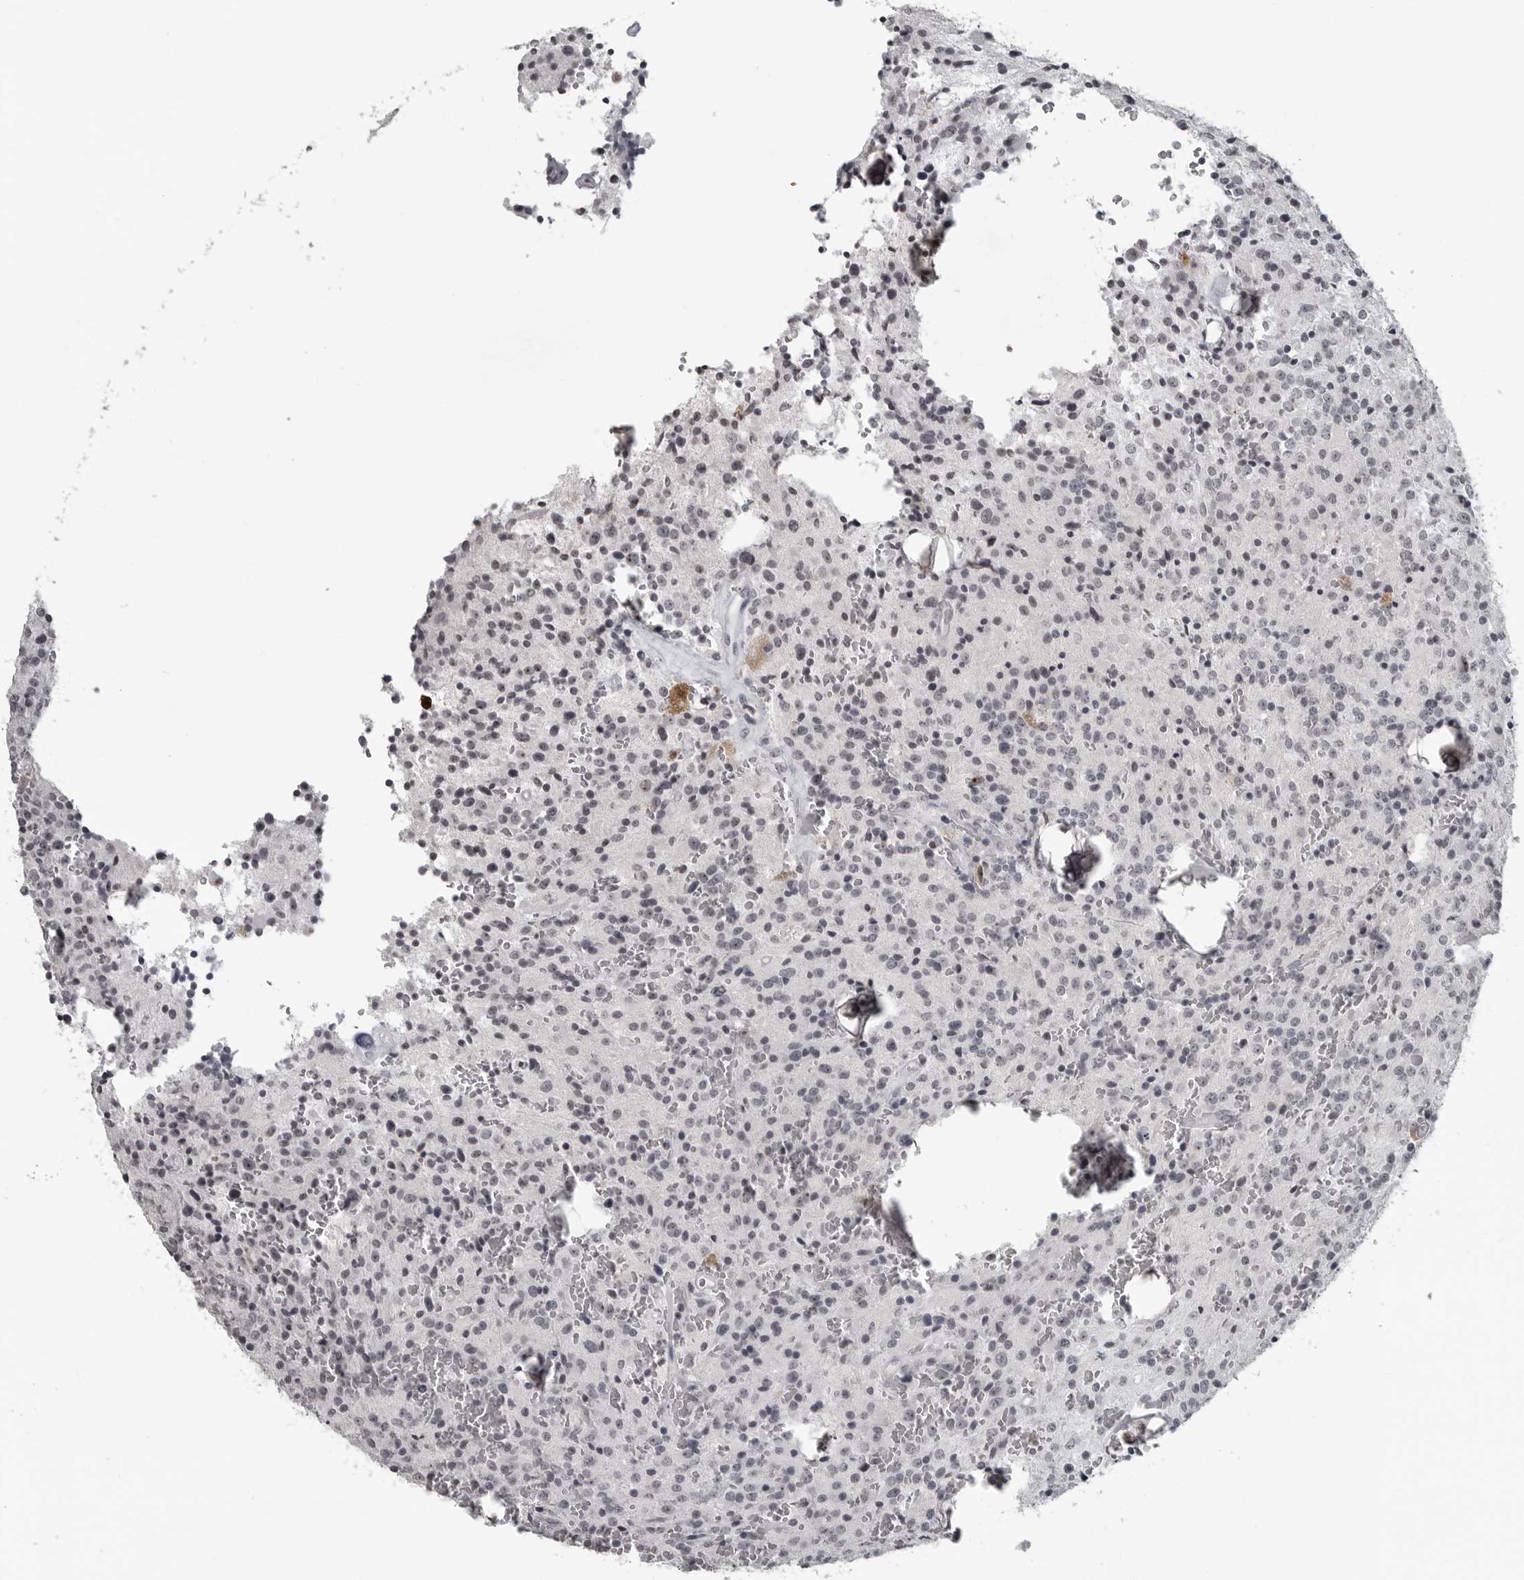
{"staining": {"intensity": "negative", "quantity": "none", "location": "none"}, "tissue": "glioma", "cell_type": "Tumor cells", "image_type": "cancer", "snomed": [{"axis": "morphology", "description": "Glioma, malignant, Low grade"}, {"axis": "topography", "description": "Brain"}], "caption": "The photomicrograph displays no staining of tumor cells in glioma. Brightfield microscopy of immunohistochemistry (IHC) stained with DAB (3,3'-diaminobenzidine) (brown) and hematoxylin (blue), captured at high magnification.", "gene": "DDX54", "patient": {"sex": "male", "age": 58}}